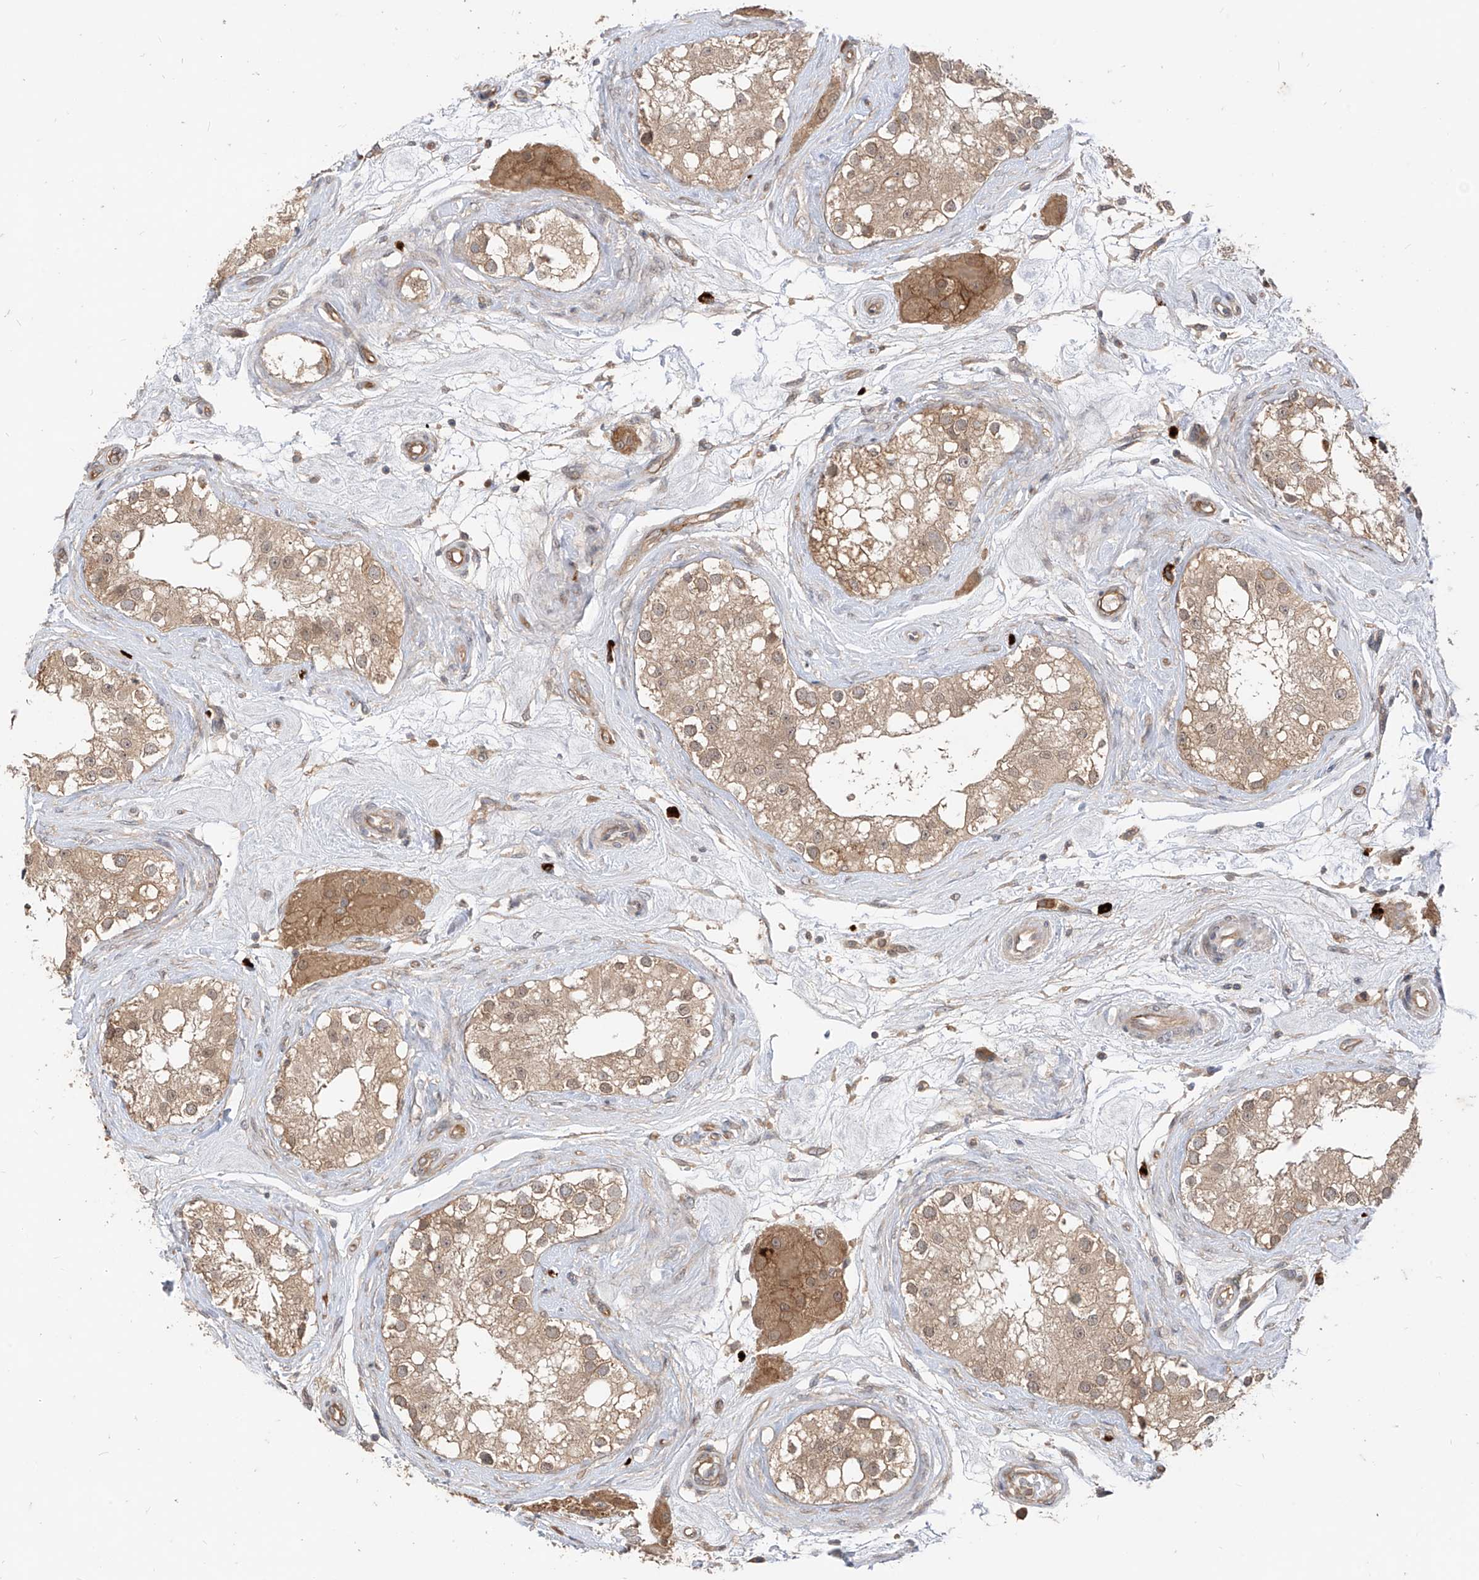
{"staining": {"intensity": "moderate", "quantity": ">75%", "location": "cytoplasmic/membranous"}, "tissue": "testis", "cell_type": "Cells in seminiferous ducts", "image_type": "normal", "snomed": [{"axis": "morphology", "description": "Normal tissue, NOS"}, {"axis": "topography", "description": "Testis"}], "caption": "A medium amount of moderate cytoplasmic/membranous positivity is present in approximately >75% of cells in seminiferous ducts in unremarkable testis.", "gene": "MTUS2", "patient": {"sex": "male", "age": 84}}